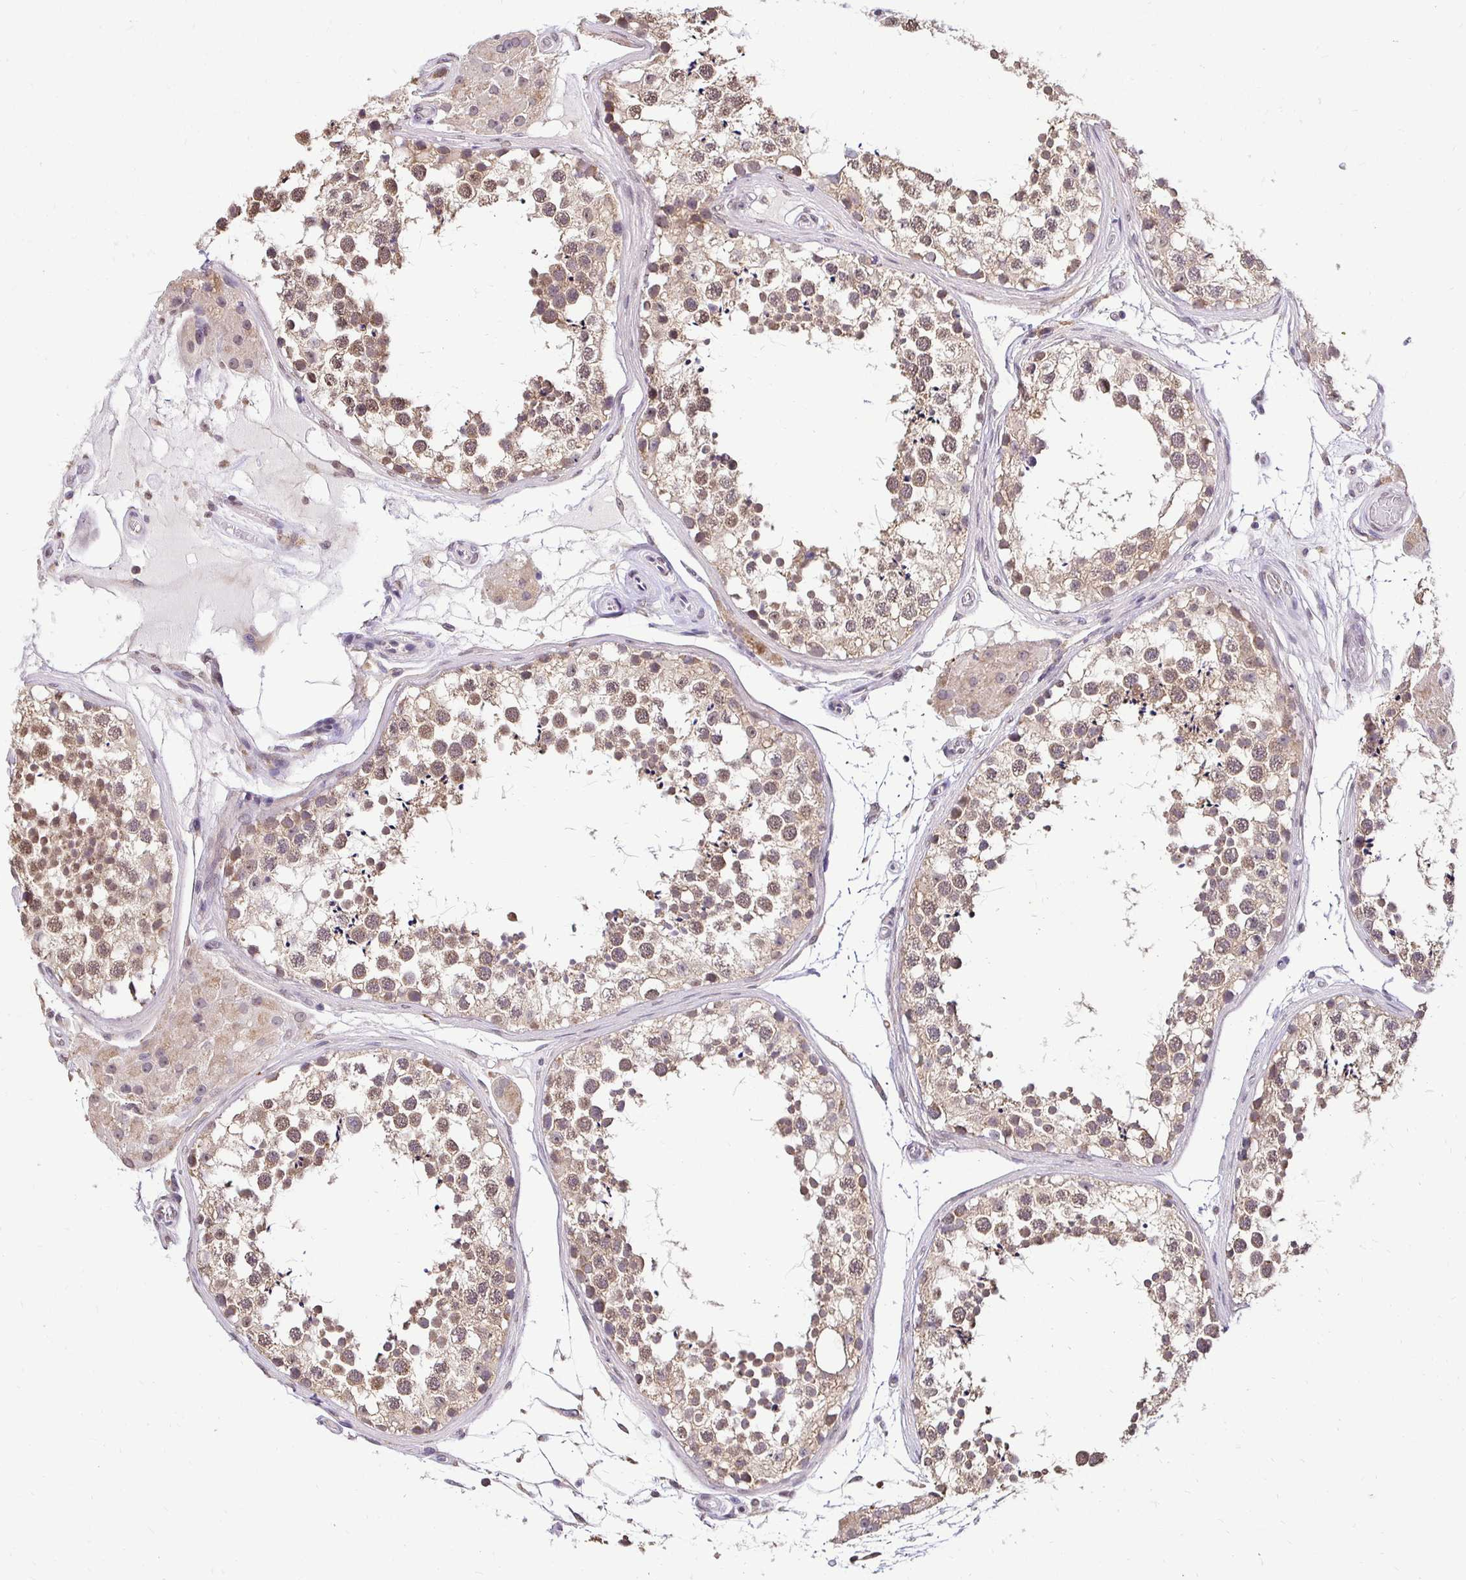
{"staining": {"intensity": "moderate", "quantity": ">75%", "location": "cytoplasmic/membranous,nuclear"}, "tissue": "testis", "cell_type": "Cells in seminiferous ducts", "image_type": "normal", "snomed": [{"axis": "morphology", "description": "Normal tissue, NOS"}, {"axis": "morphology", "description": "Seminoma, NOS"}, {"axis": "topography", "description": "Testis"}], "caption": "A high-resolution micrograph shows immunohistochemistry staining of unremarkable testis, which exhibits moderate cytoplasmic/membranous,nuclear staining in approximately >75% of cells in seminiferous ducts.", "gene": "RHEBL1", "patient": {"sex": "male", "age": 65}}